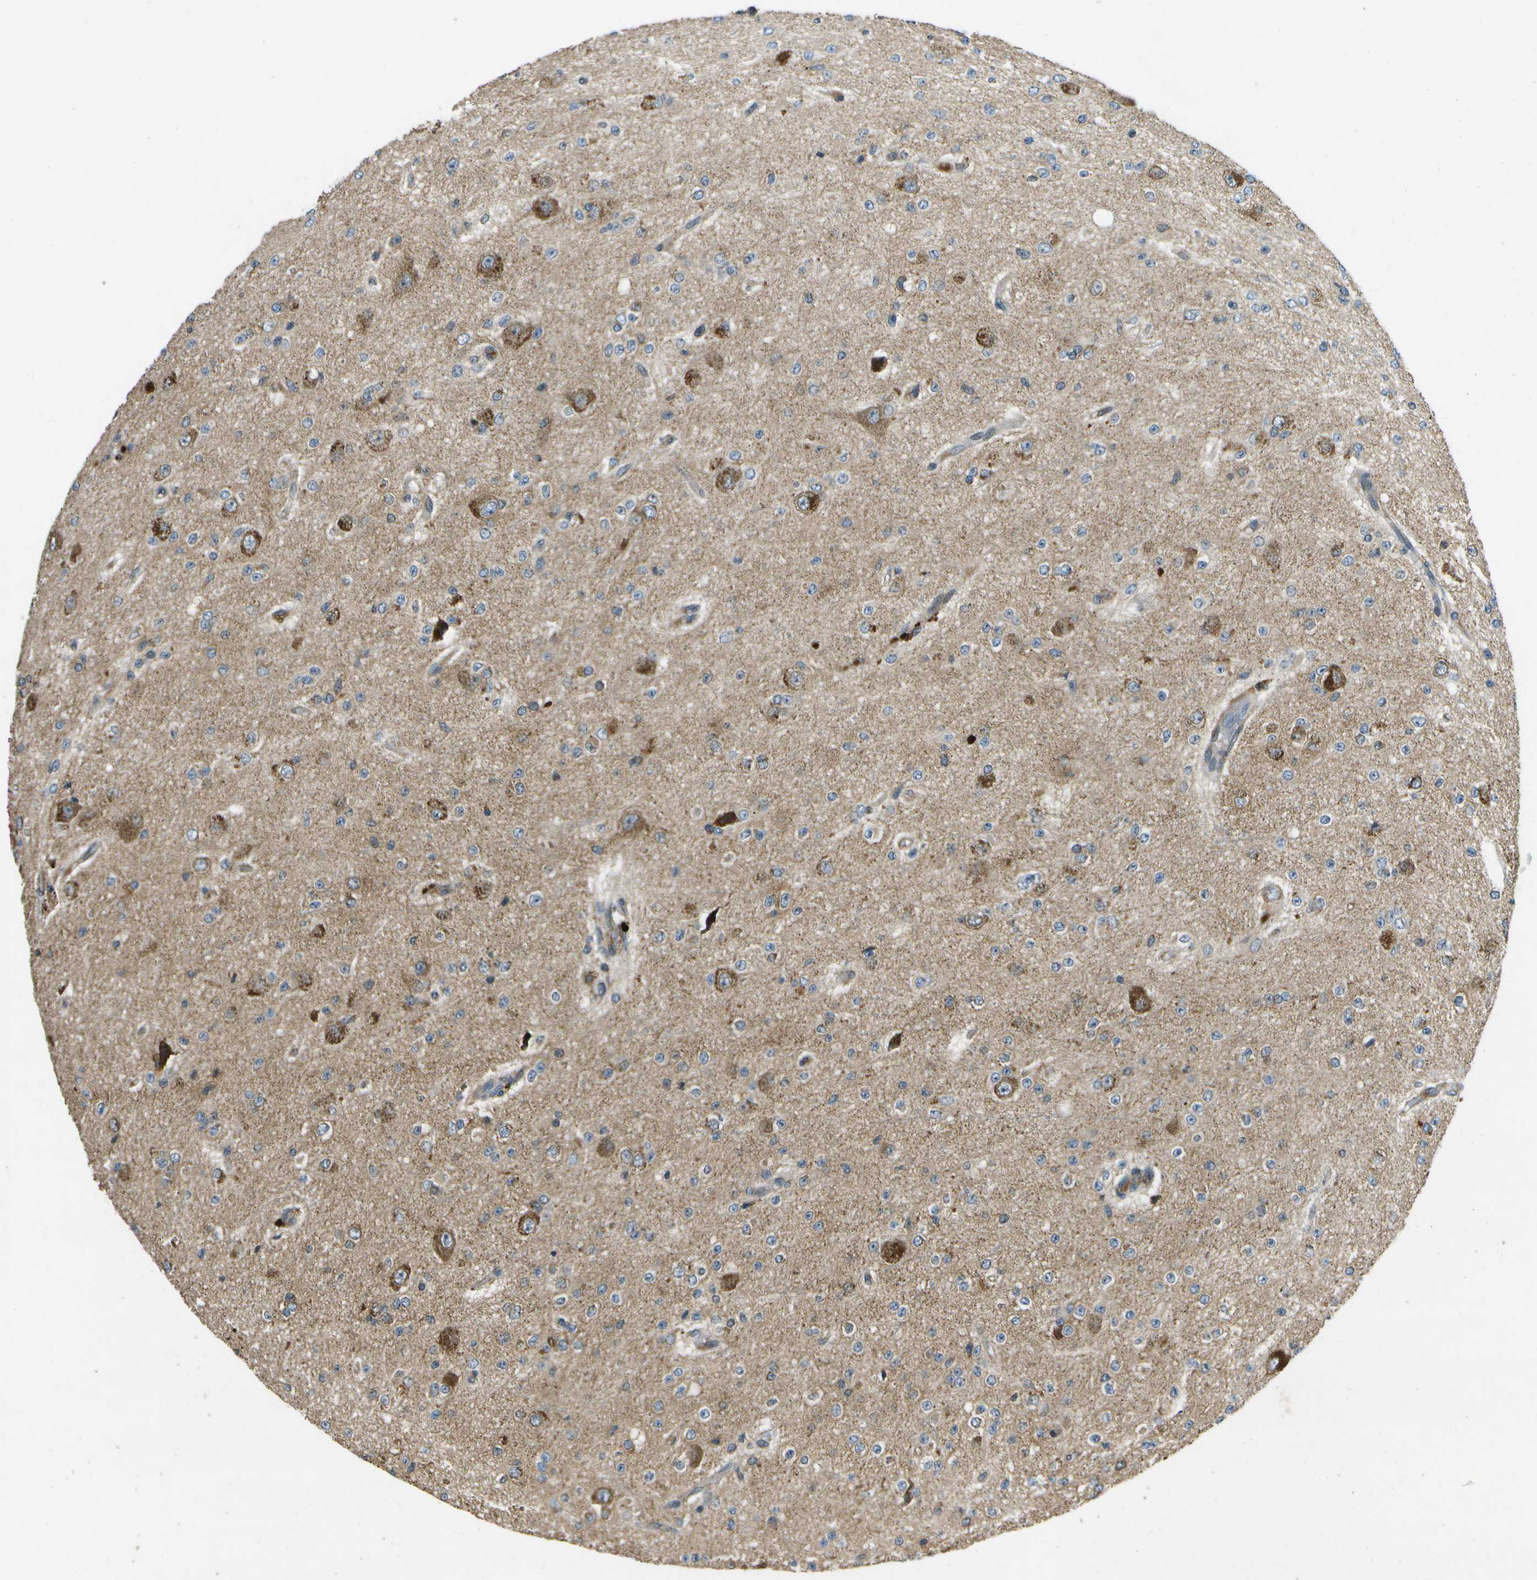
{"staining": {"intensity": "moderate", "quantity": "<25%", "location": "cytoplasmic/membranous"}, "tissue": "glioma", "cell_type": "Tumor cells", "image_type": "cancer", "snomed": [{"axis": "morphology", "description": "Glioma, malignant, High grade"}, {"axis": "topography", "description": "pancreas cauda"}], "caption": "Protein expression by immunohistochemistry (IHC) exhibits moderate cytoplasmic/membranous expression in about <25% of tumor cells in glioma.", "gene": "HFE", "patient": {"sex": "male", "age": 60}}